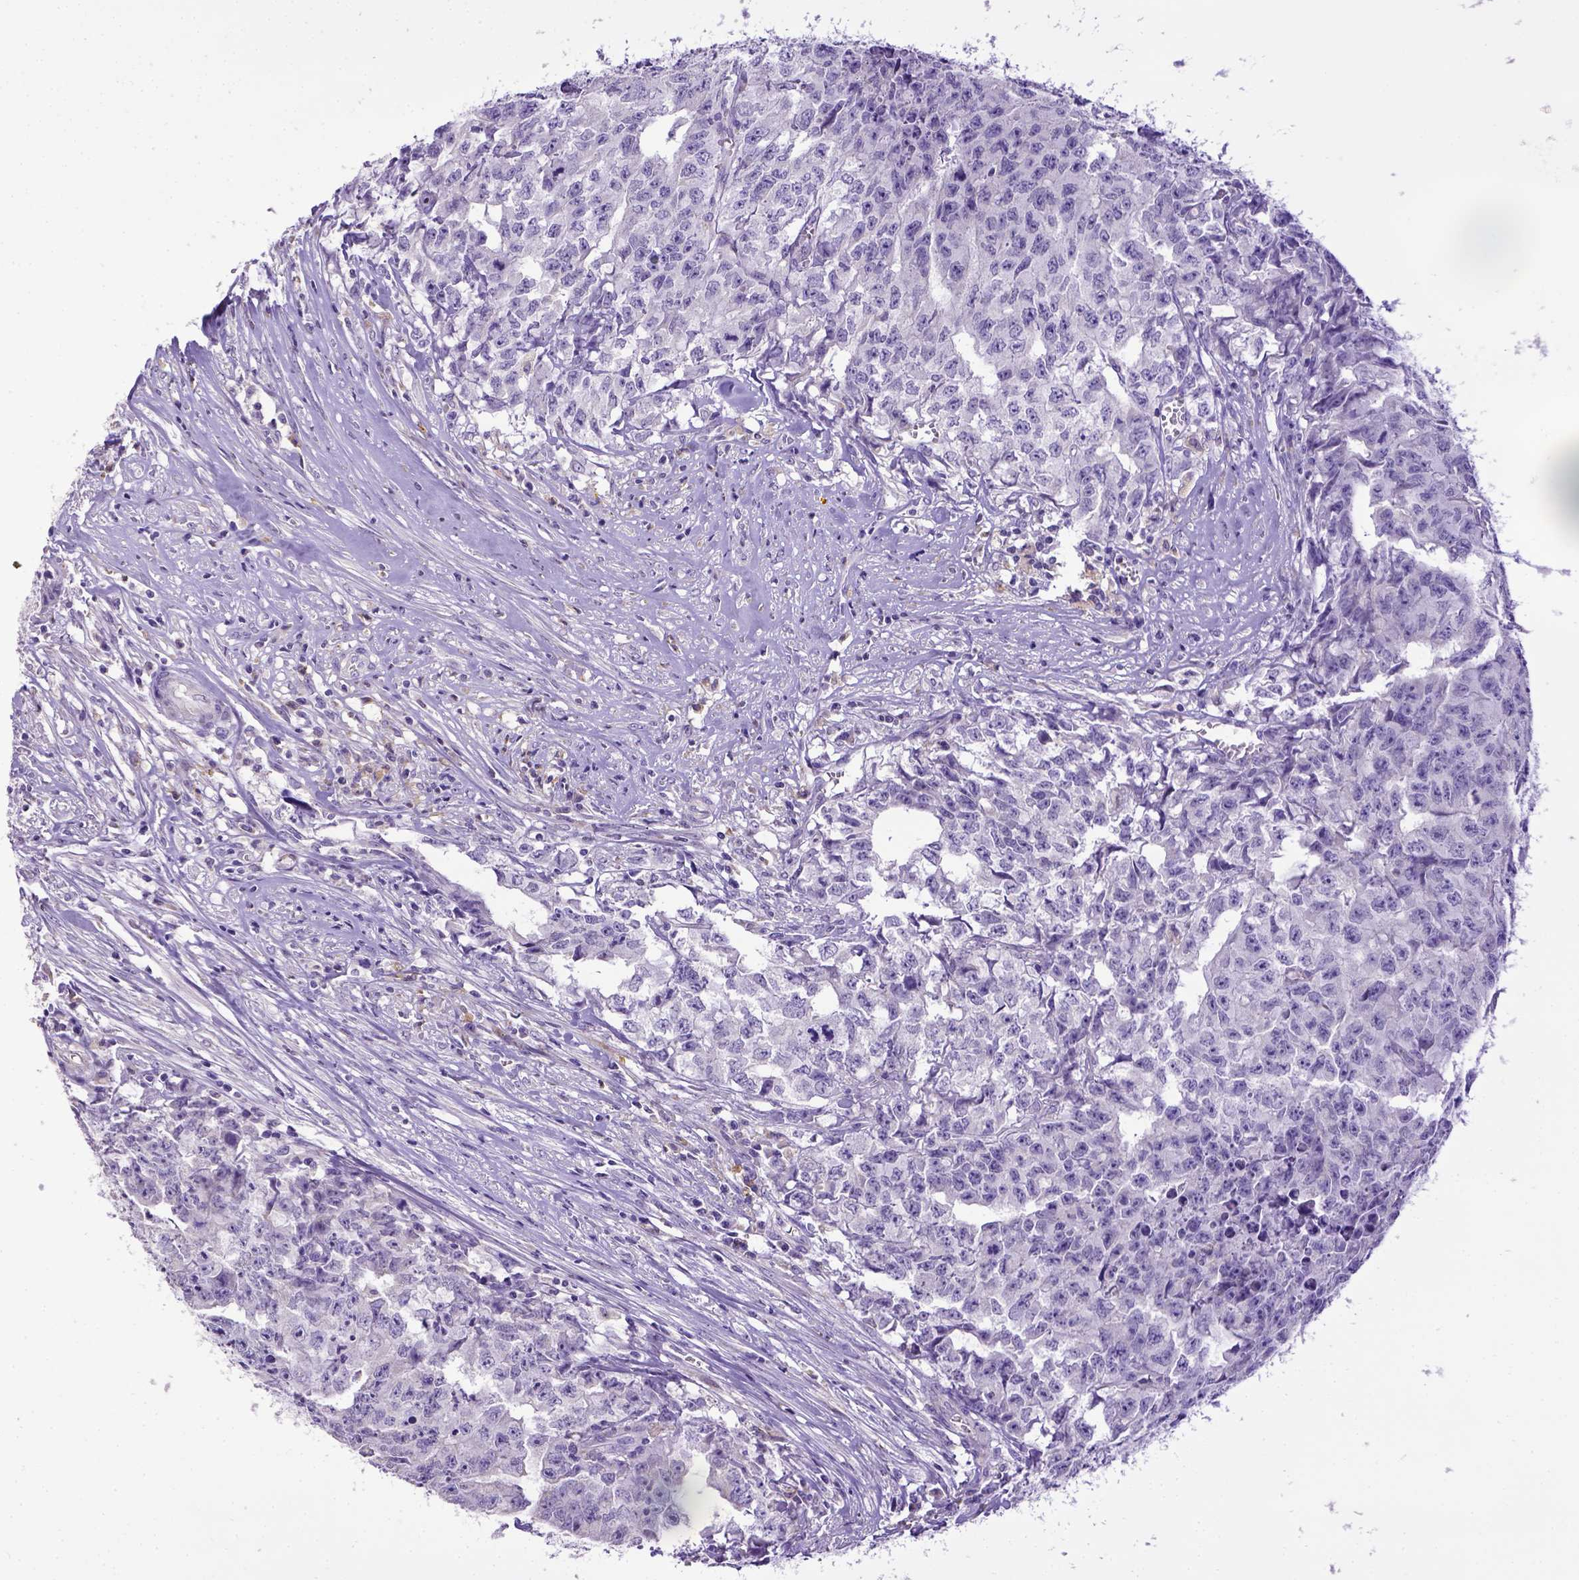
{"staining": {"intensity": "negative", "quantity": "none", "location": "none"}, "tissue": "testis cancer", "cell_type": "Tumor cells", "image_type": "cancer", "snomed": [{"axis": "morphology", "description": "Carcinoma, Embryonal, NOS"}, {"axis": "morphology", "description": "Teratoma, malignant, NOS"}, {"axis": "topography", "description": "Testis"}], "caption": "This is an immunohistochemistry image of human testis cancer (embryonal carcinoma). There is no expression in tumor cells.", "gene": "SPEF1", "patient": {"sex": "male", "age": 24}}